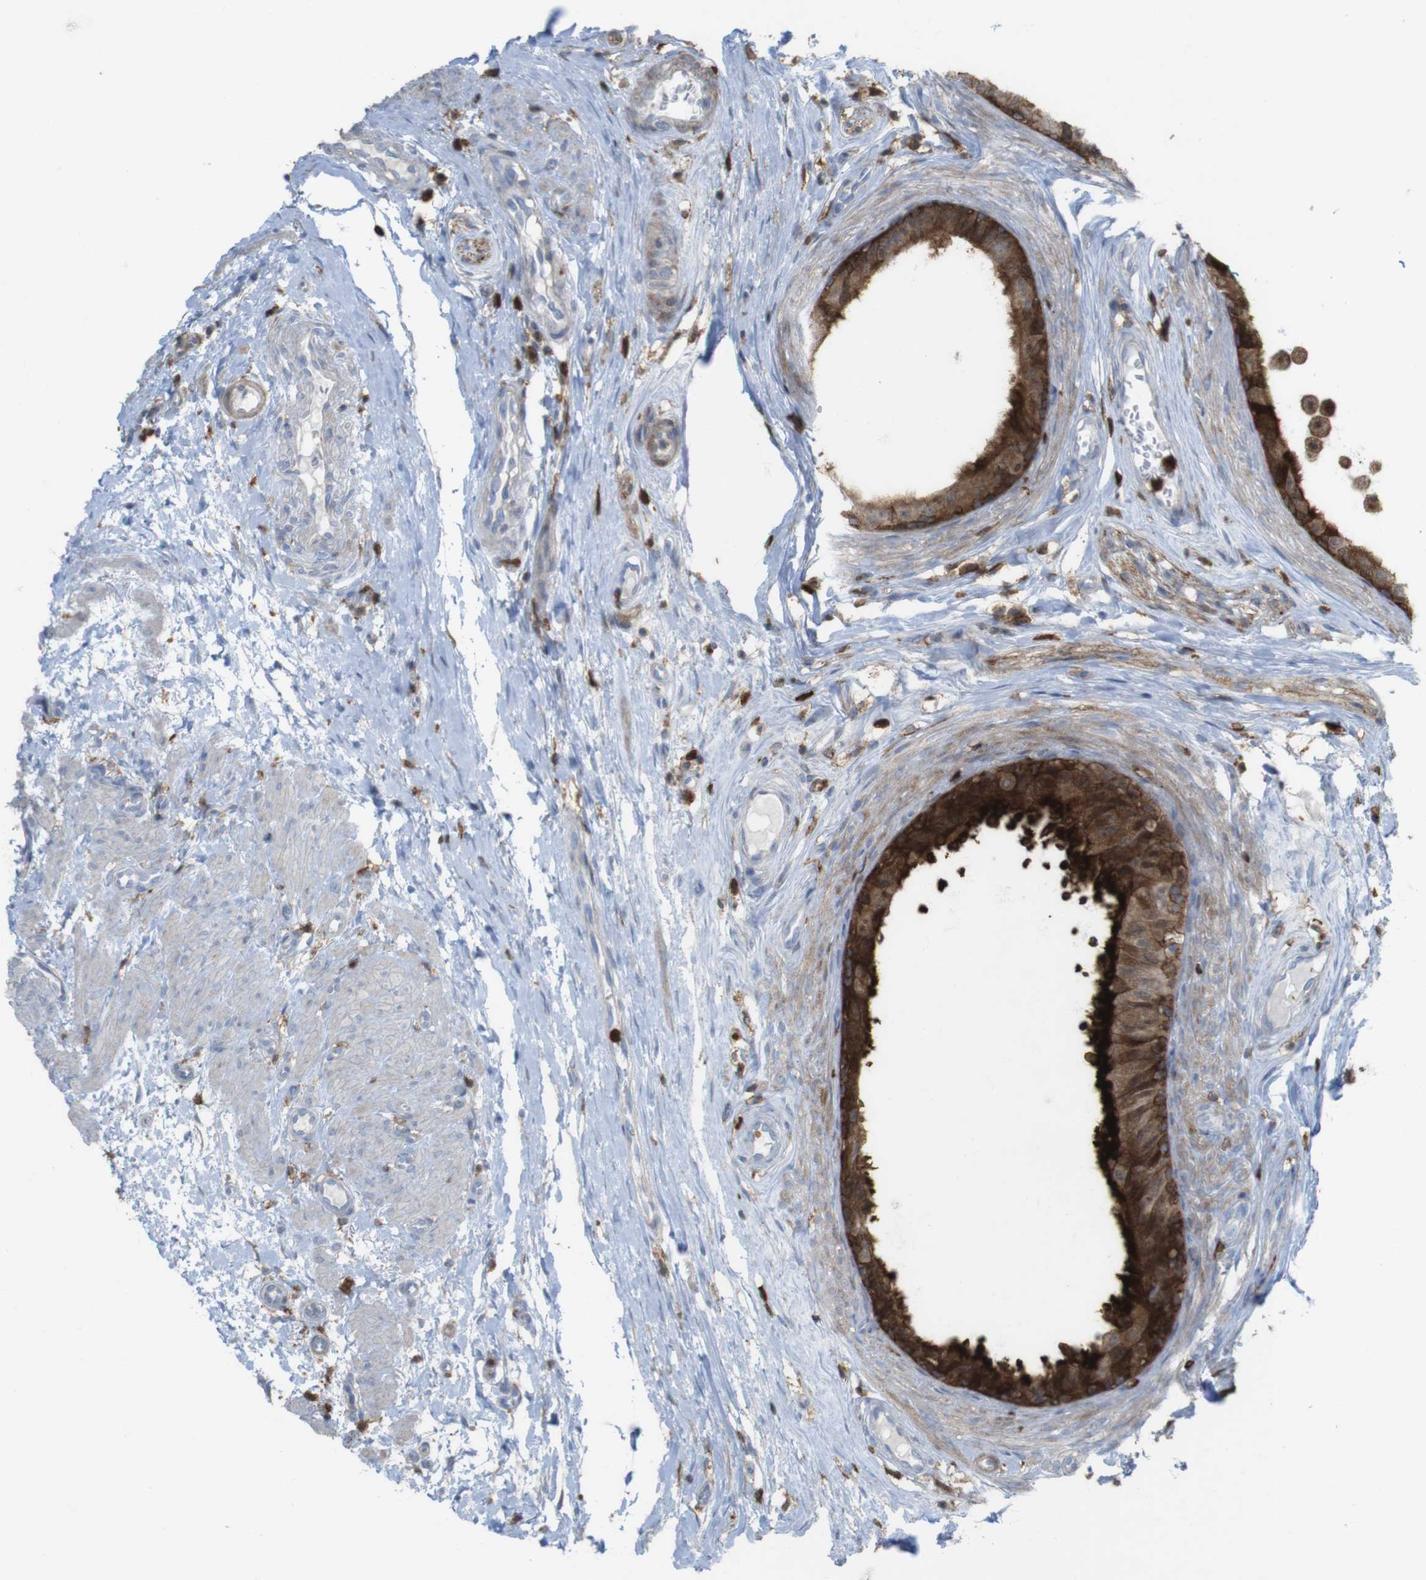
{"staining": {"intensity": "strong", "quantity": ">75%", "location": "cytoplasmic/membranous"}, "tissue": "epididymis", "cell_type": "Glandular cells", "image_type": "normal", "snomed": [{"axis": "morphology", "description": "Normal tissue, NOS"}, {"axis": "morphology", "description": "Inflammation, NOS"}, {"axis": "topography", "description": "Epididymis"}], "caption": "This photomicrograph demonstrates IHC staining of benign epididymis, with high strong cytoplasmic/membranous positivity in about >75% of glandular cells.", "gene": "PRKCD", "patient": {"sex": "male", "age": 85}}